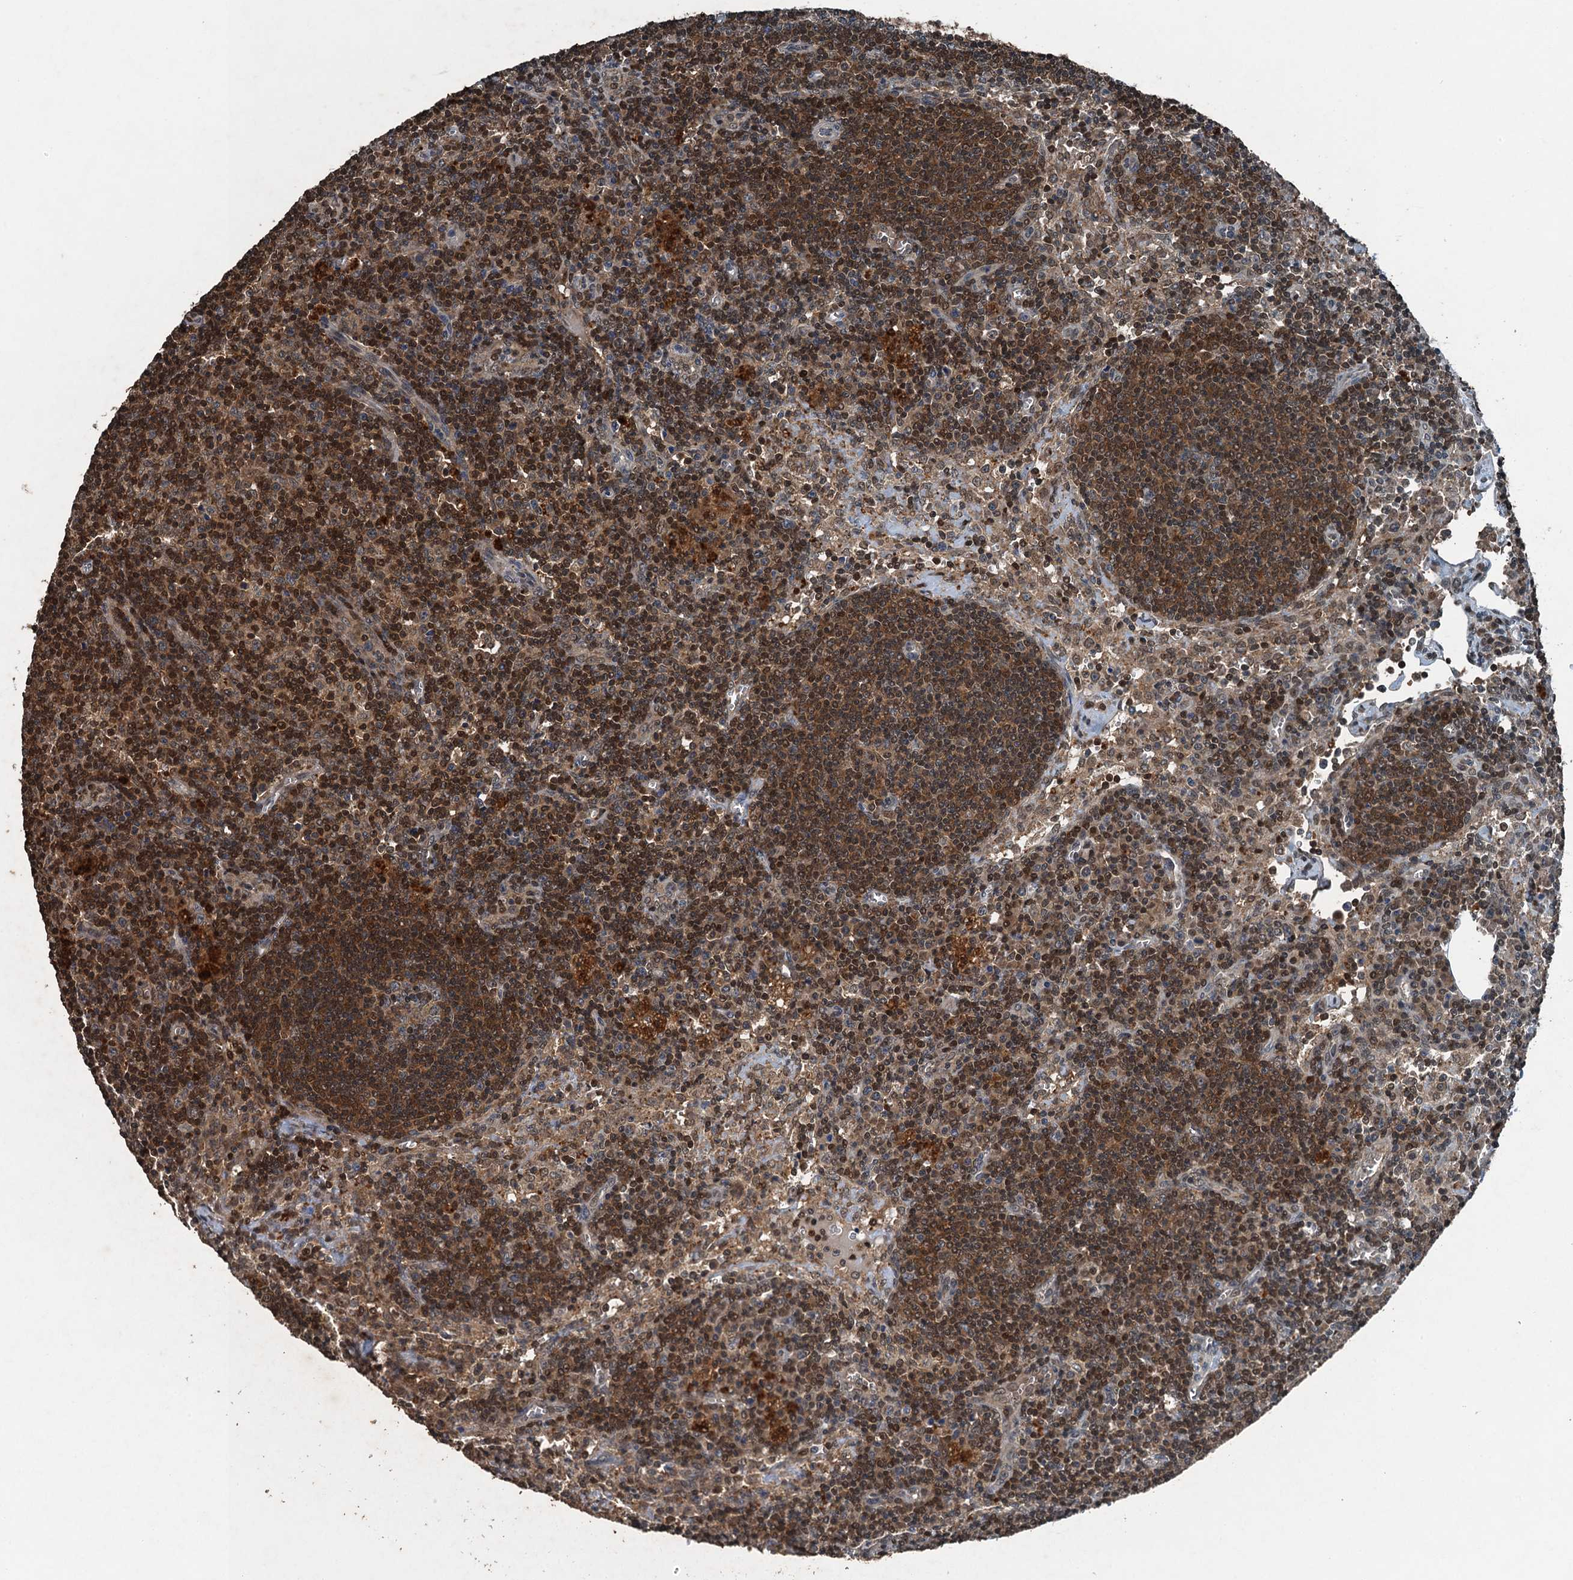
{"staining": {"intensity": "weak", "quantity": "<25%", "location": "cytoplasmic/membranous"}, "tissue": "lymph node", "cell_type": "Germinal center cells", "image_type": "normal", "snomed": [{"axis": "morphology", "description": "Normal tissue, NOS"}, {"axis": "topography", "description": "Lymph node"}], "caption": "IHC photomicrograph of unremarkable human lymph node stained for a protein (brown), which exhibits no expression in germinal center cells. (DAB IHC with hematoxylin counter stain).", "gene": "TCTN1", "patient": {"sex": "male", "age": 58}}